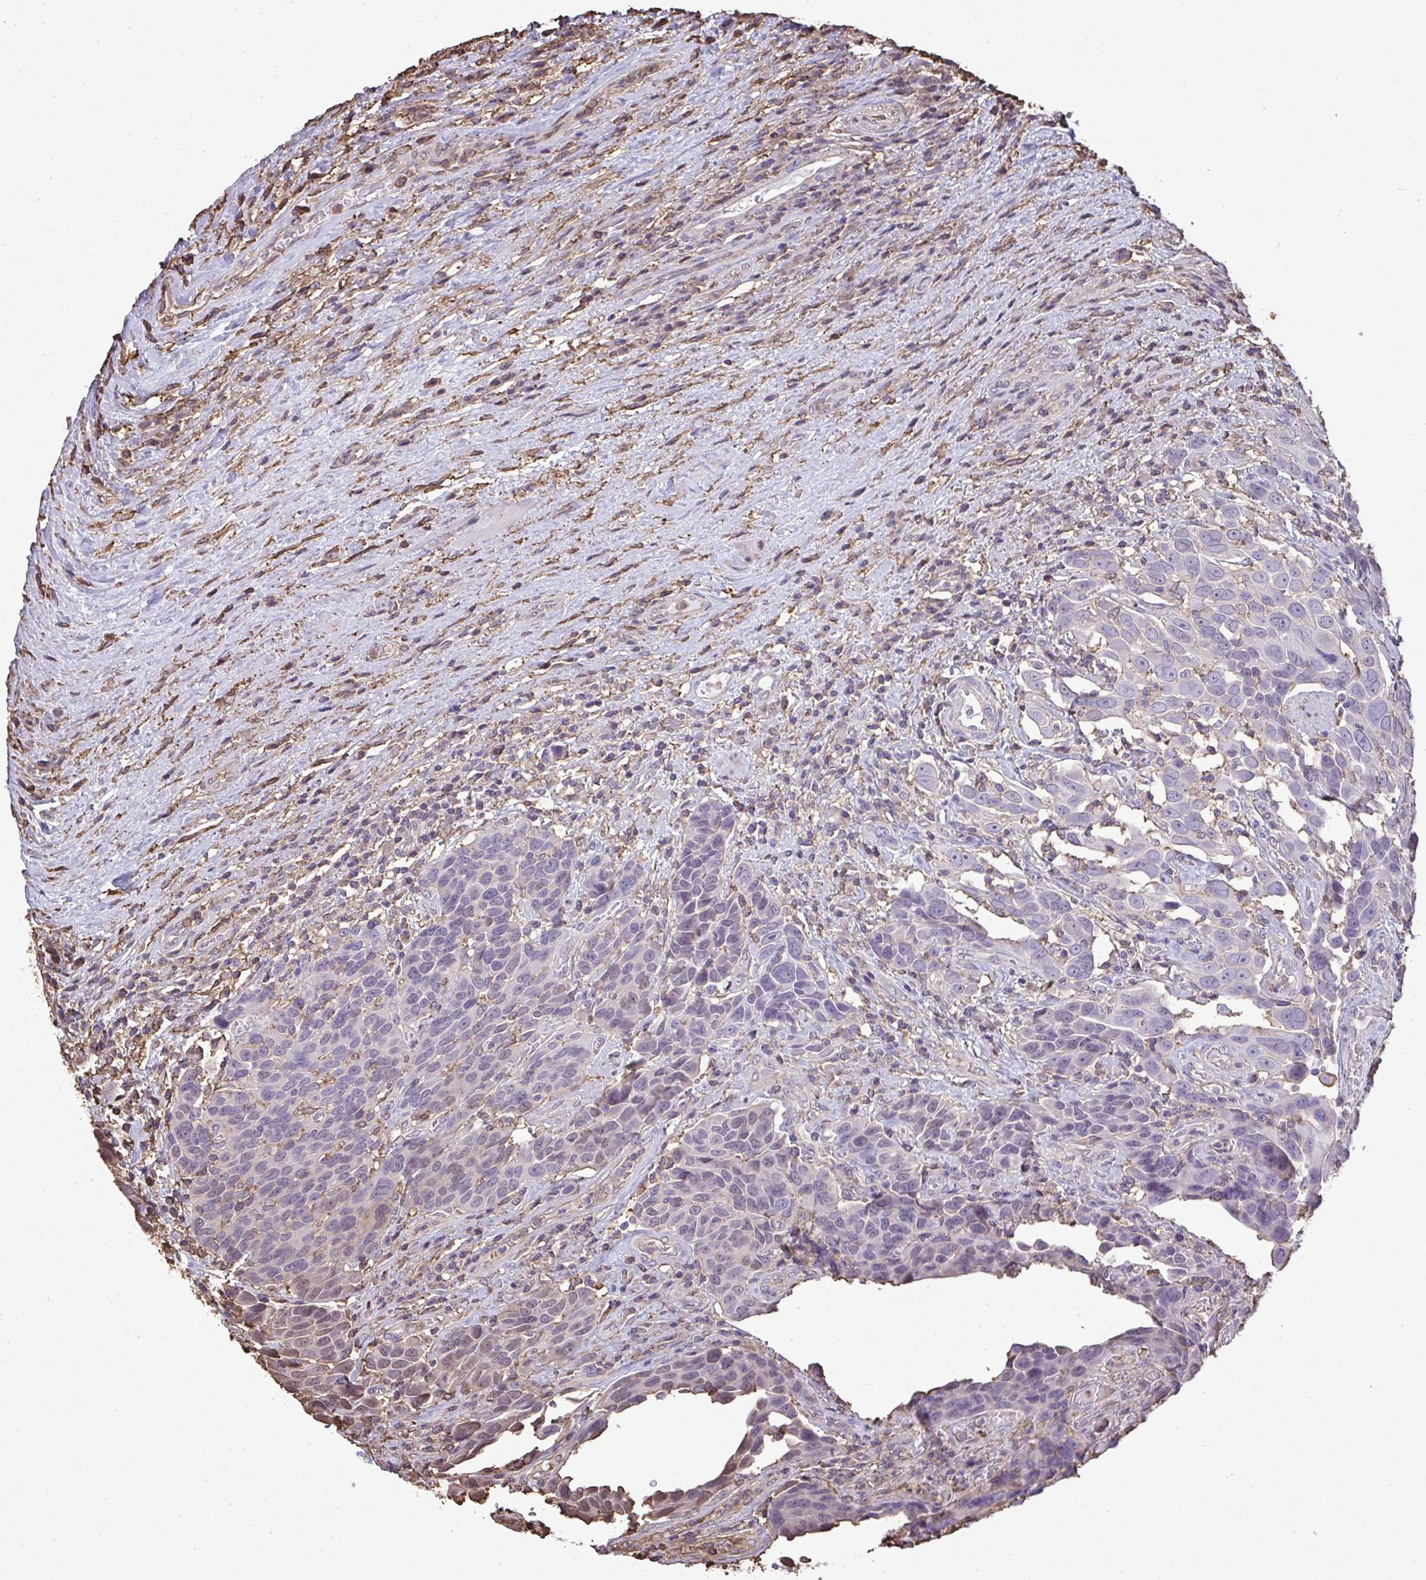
{"staining": {"intensity": "negative", "quantity": "none", "location": "none"}, "tissue": "urothelial cancer", "cell_type": "Tumor cells", "image_type": "cancer", "snomed": [{"axis": "morphology", "description": "Urothelial carcinoma, High grade"}, {"axis": "topography", "description": "Urinary bladder"}], "caption": "A photomicrograph of urothelial cancer stained for a protein exhibits no brown staining in tumor cells. The staining was performed using DAB to visualize the protein expression in brown, while the nuclei were stained in blue with hematoxylin (Magnification: 20x).", "gene": "ANXA5", "patient": {"sex": "female", "age": 70}}